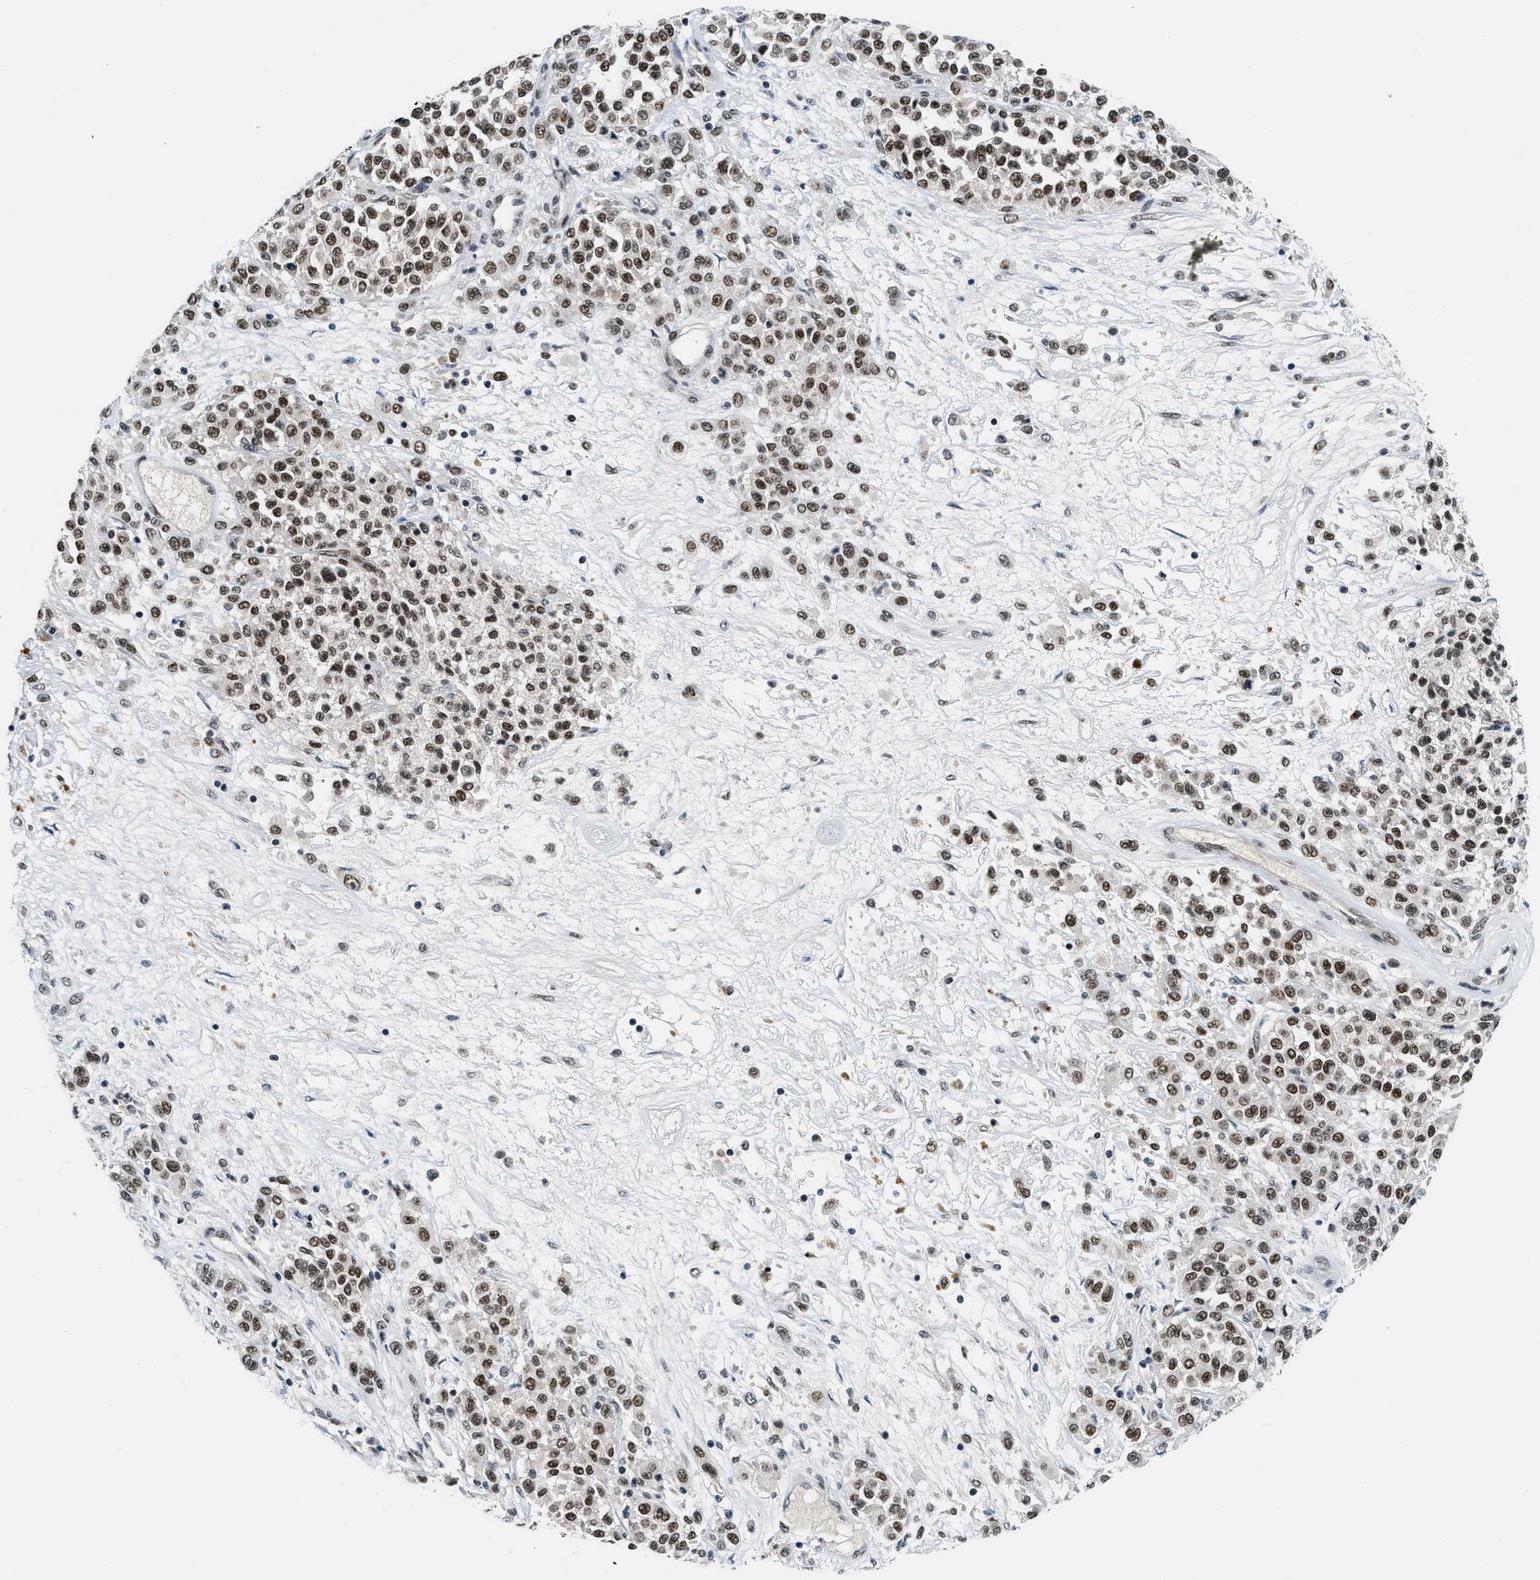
{"staining": {"intensity": "moderate", "quantity": ">75%", "location": "nuclear"}, "tissue": "melanoma", "cell_type": "Tumor cells", "image_type": "cancer", "snomed": [{"axis": "morphology", "description": "Malignant melanoma, Metastatic site"}, {"axis": "topography", "description": "Pancreas"}], "caption": "An image showing moderate nuclear staining in approximately >75% of tumor cells in malignant melanoma (metastatic site), as visualized by brown immunohistochemical staining.", "gene": "NCOA1", "patient": {"sex": "female", "age": 30}}